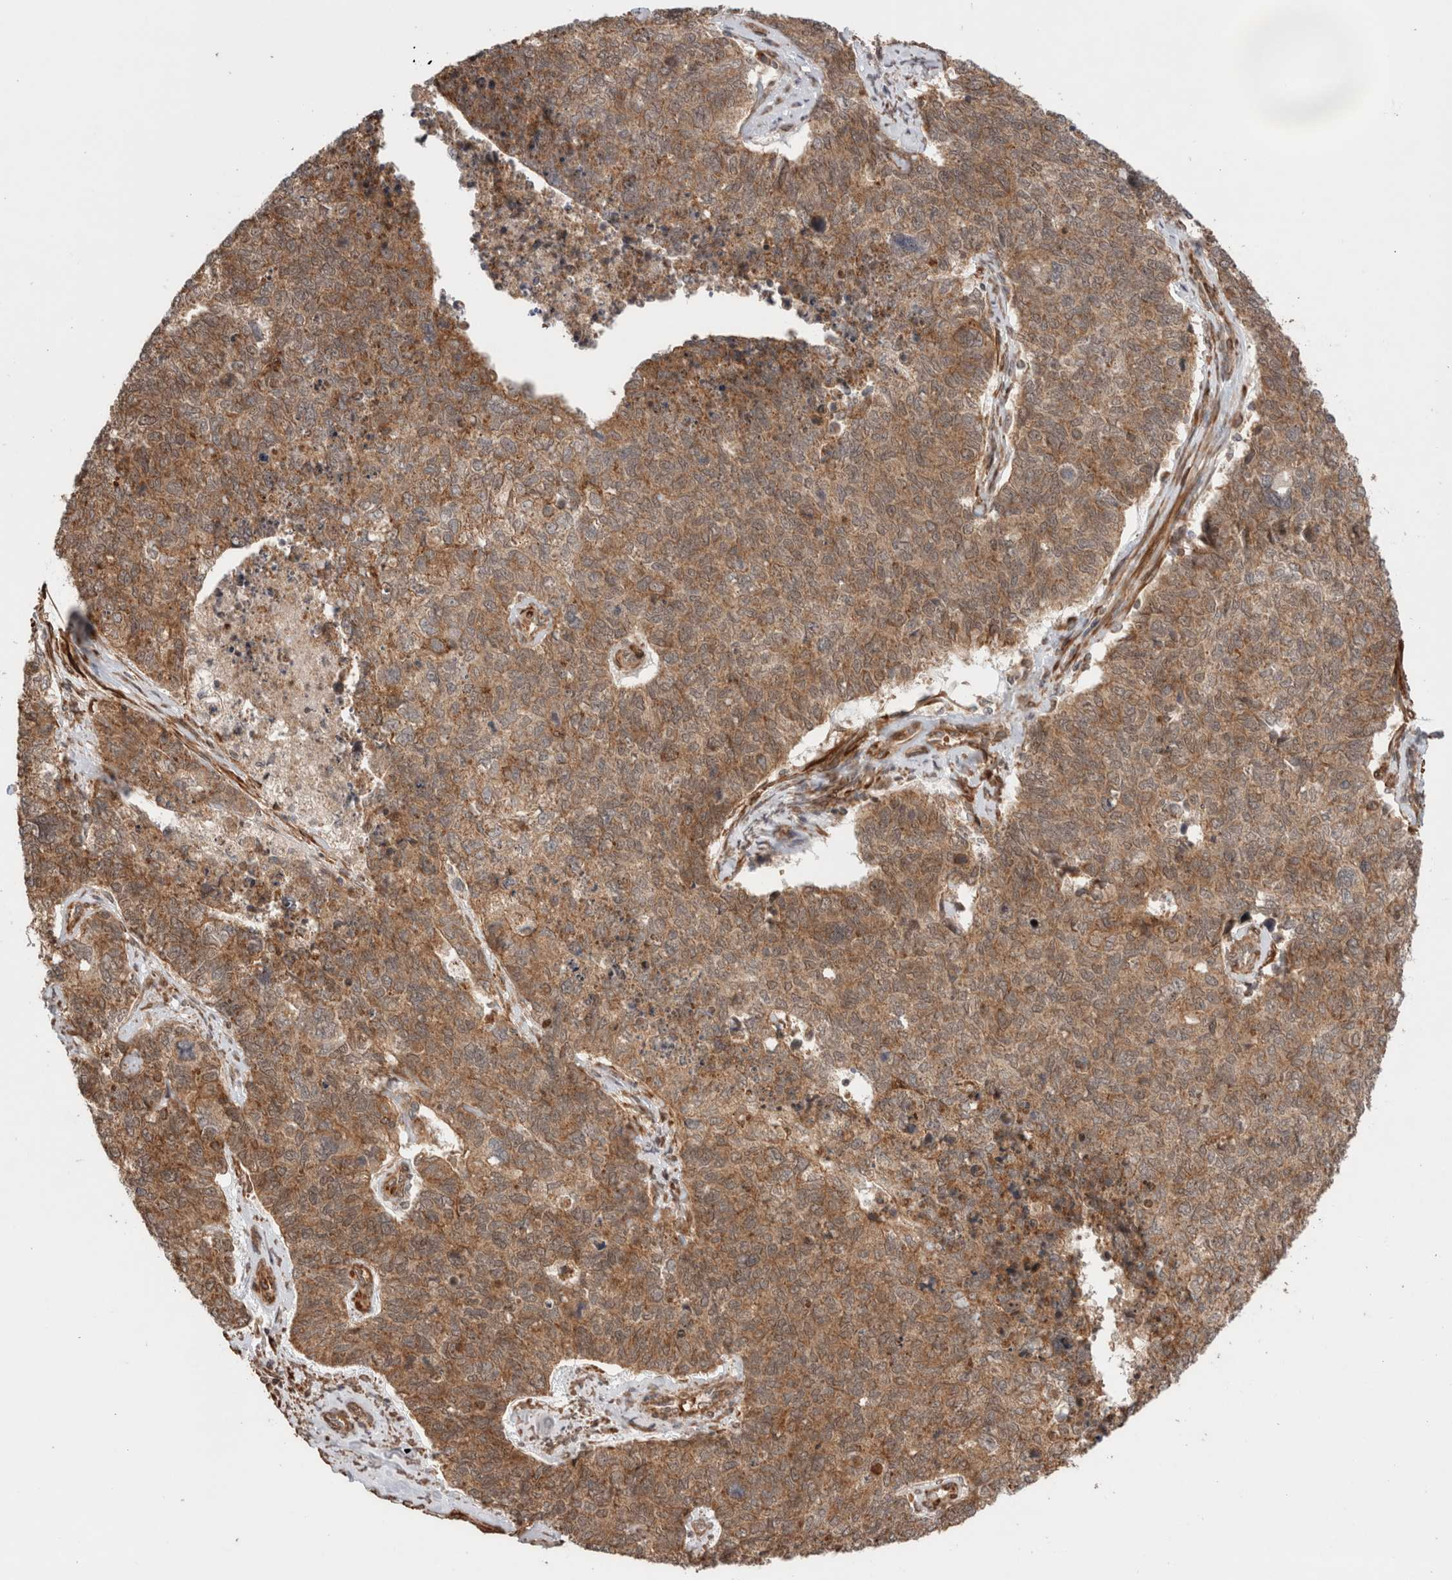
{"staining": {"intensity": "moderate", "quantity": ">75%", "location": "cytoplasmic/membranous"}, "tissue": "cervical cancer", "cell_type": "Tumor cells", "image_type": "cancer", "snomed": [{"axis": "morphology", "description": "Squamous cell carcinoma, NOS"}, {"axis": "topography", "description": "Cervix"}], "caption": "An image of human cervical cancer stained for a protein reveals moderate cytoplasmic/membranous brown staining in tumor cells. The staining was performed using DAB (3,3'-diaminobenzidine), with brown indicating positive protein expression. Nuclei are stained blue with hematoxylin.", "gene": "ZNF649", "patient": {"sex": "female", "age": 63}}